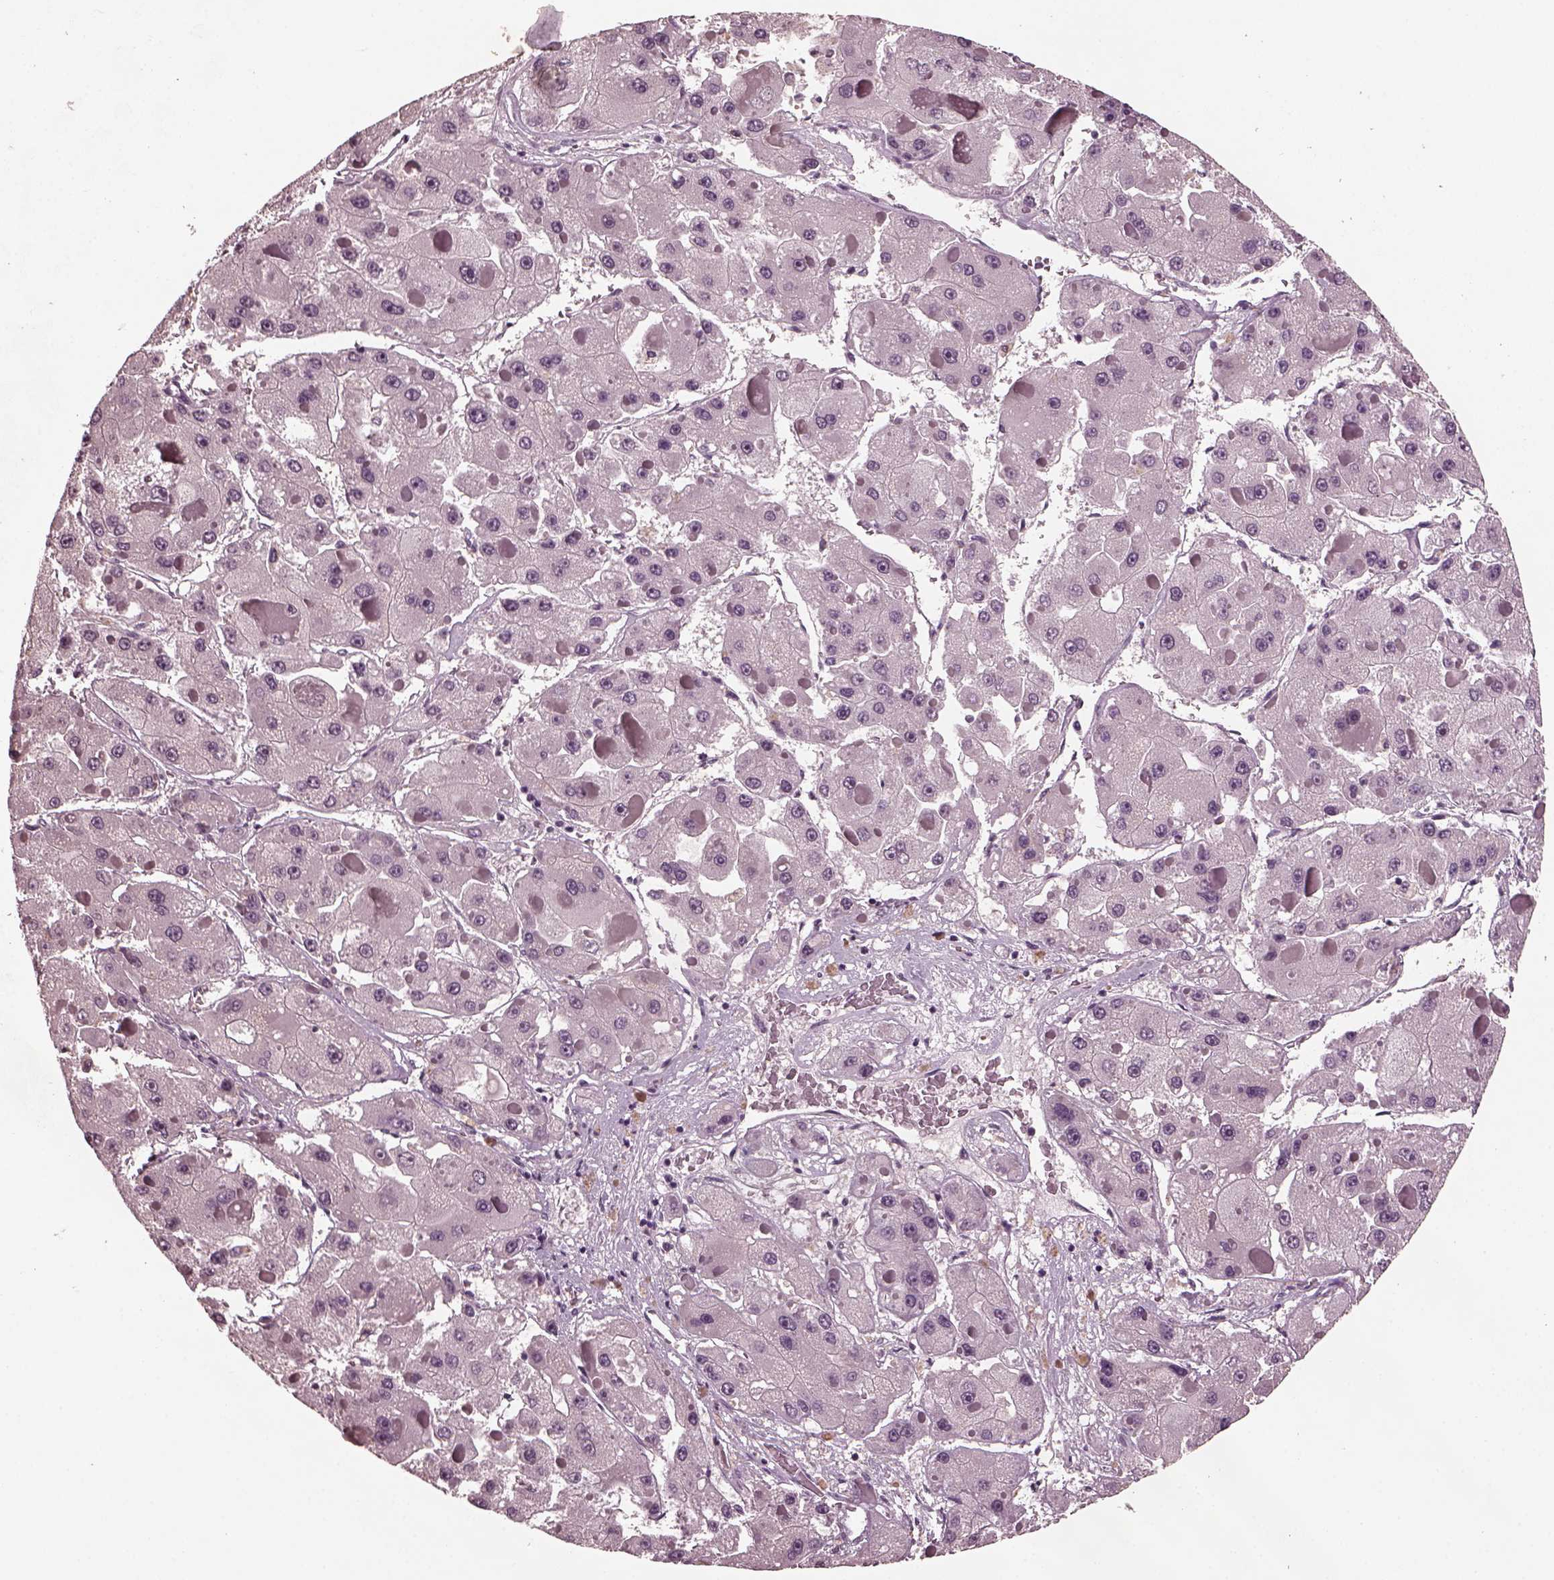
{"staining": {"intensity": "negative", "quantity": "none", "location": "none"}, "tissue": "liver cancer", "cell_type": "Tumor cells", "image_type": "cancer", "snomed": [{"axis": "morphology", "description": "Carcinoma, Hepatocellular, NOS"}, {"axis": "topography", "description": "Liver"}], "caption": "An immunohistochemistry (IHC) image of liver hepatocellular carcinoma is shown. There is no staining in tumor cells of liver hepatocellular carcinoma. (Immunohistochemistry (ihc), brightfield microscopy, high magnification).", "gene": "RCVRN", "patient": {"sex": "female", "age": 73}}